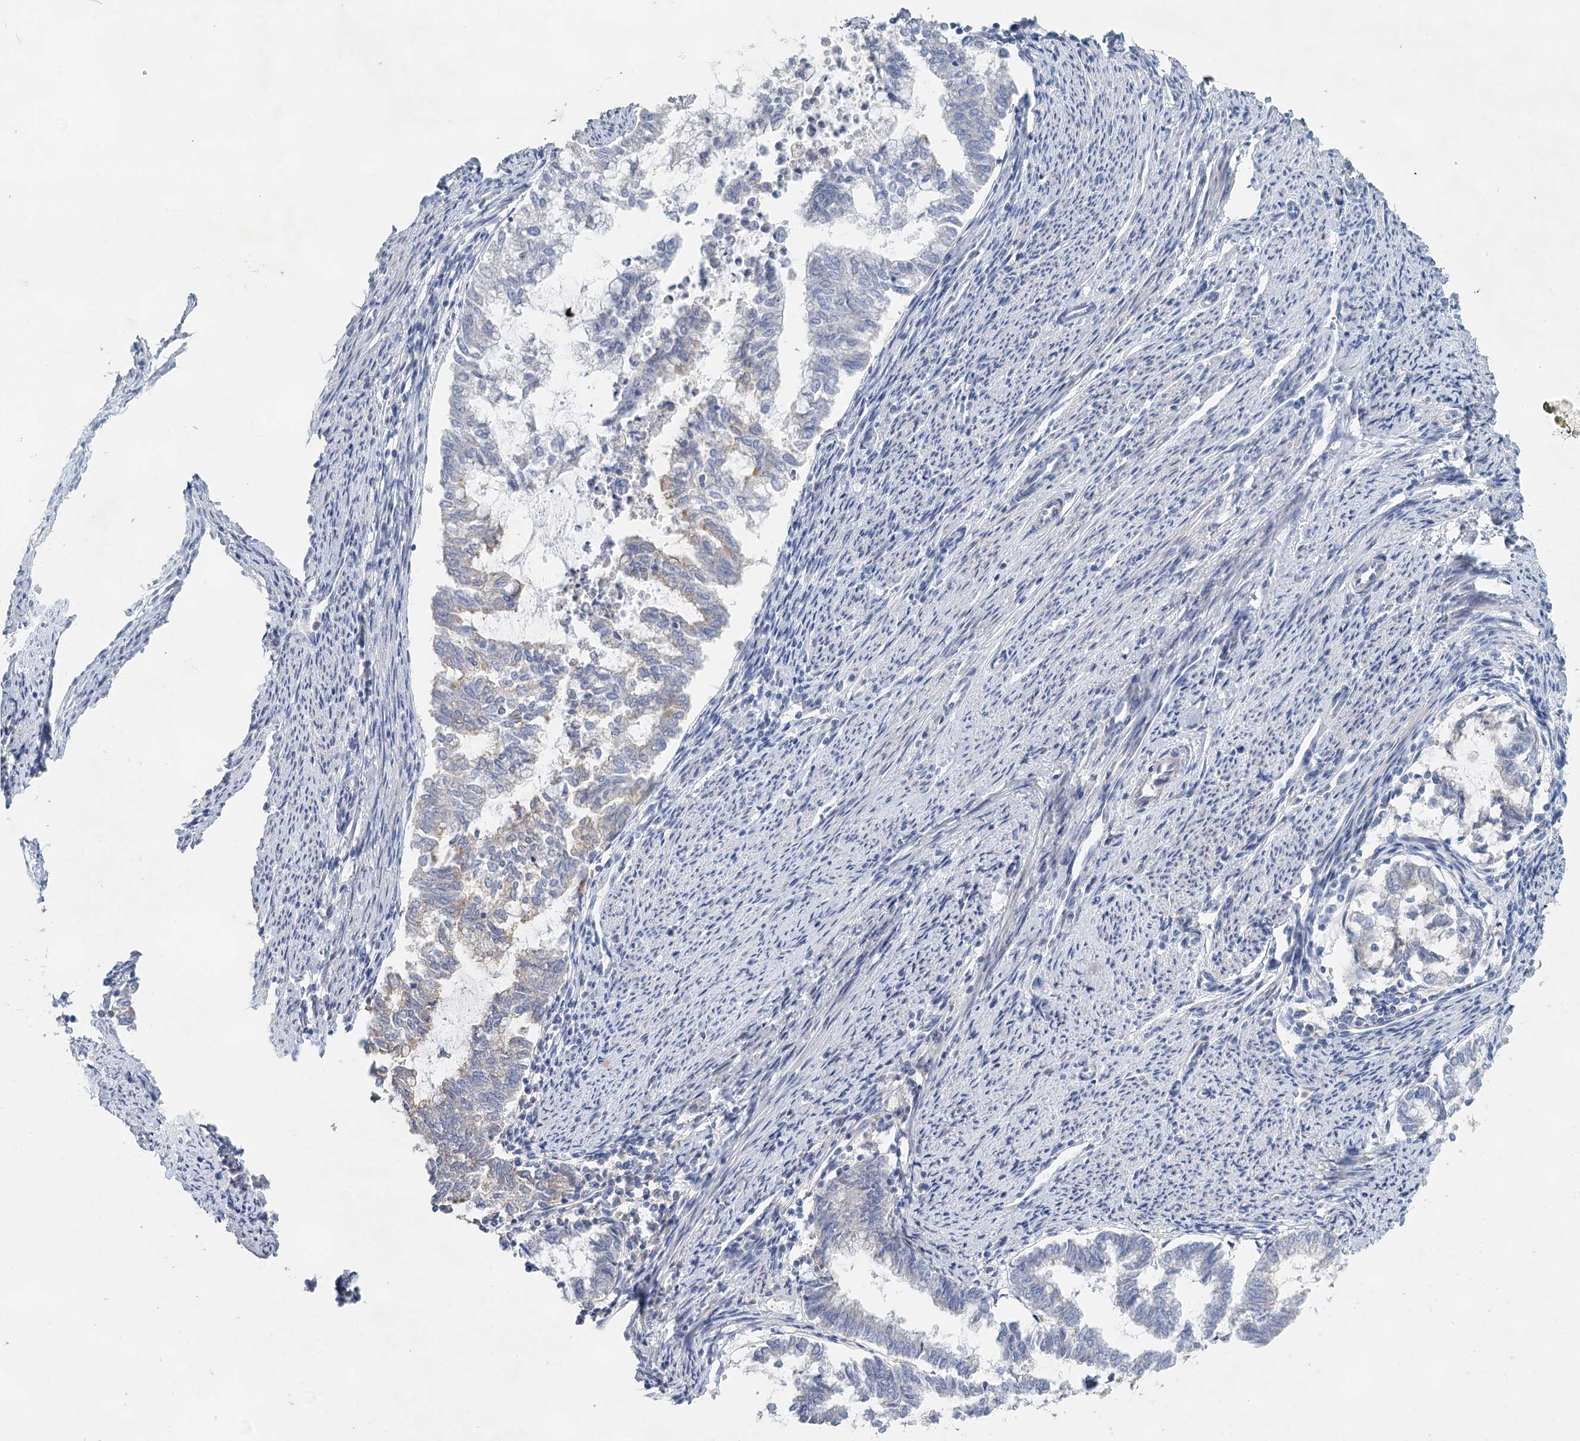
{"staining": {"intensity": "negative", "quantity": "none", "location": "none"}, "tissue": "endometrial cancer", "cell_type": "Tumor cells", "image_type": "cancer", "snomed": [{"axis": "morphology", "description": "Adenocarcinoma, NOS"}, {"axis": "topography", "description": "Endometrium"}], "caption": "Immunohistochemistry of human adenocarcinoma (endometrial) displays no positivity in tumor cells.", "gene": "MYL6B", "patient": {"sex": "female", "age": 79}}